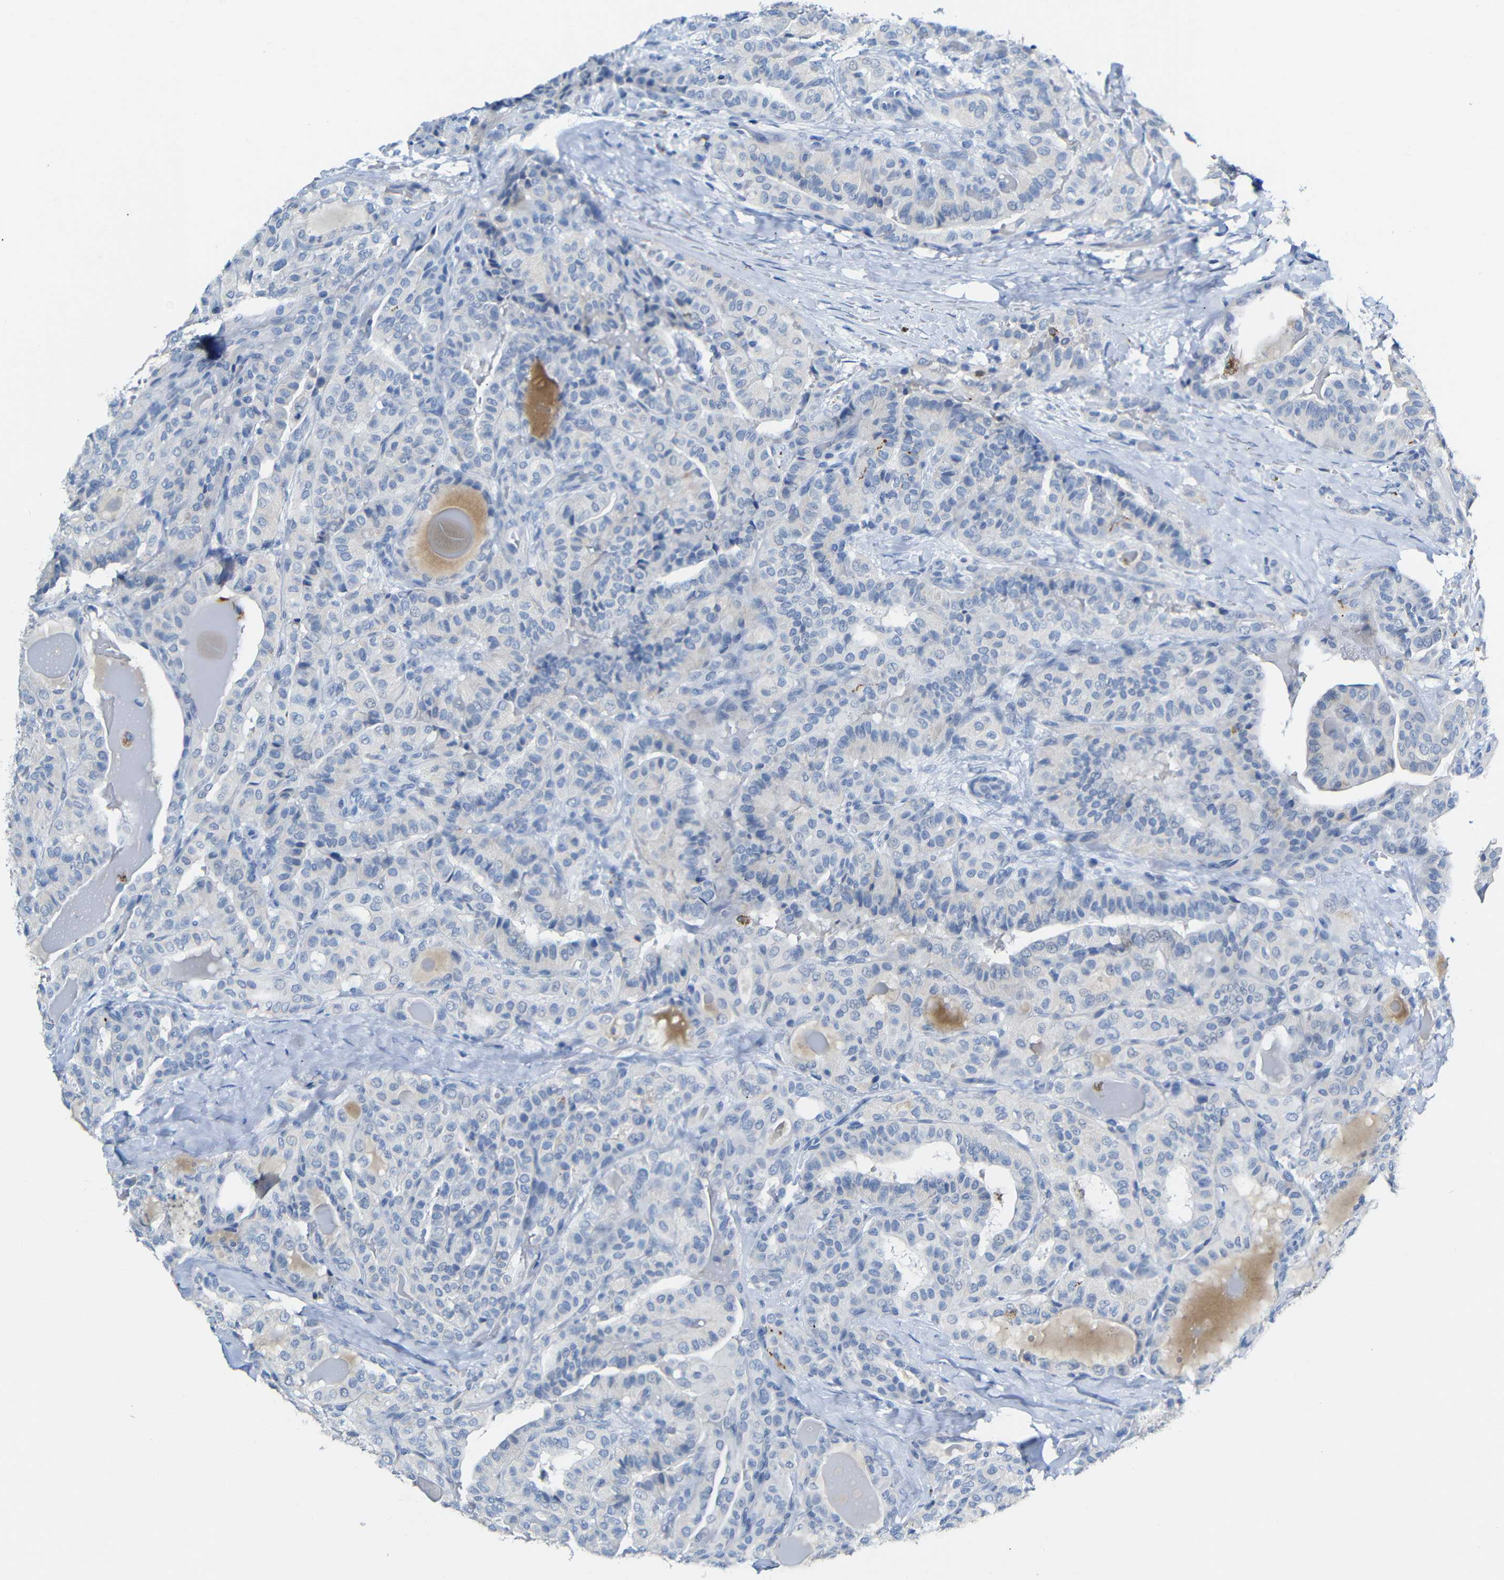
{"staining": {"intensity": "negative", "quantity": "none", "location": "none"}, "tissue": "thyroid cancer", "cell_type": "Tumor cells", "image_type": "cancer", "snomed": [{"axis": "morphology", "description": "Papillary adenocarcinoma, NOS"}, {"axis": "topography", "description": "Thyroid gland"}], "caption": "Immunohistochemical staining of papillary adenocarcinoma (thyroid) demonstrates no significant positivity in tumor cells.", "gene": "C15orf48", "patient": {"sex": "male", "age": 77}}